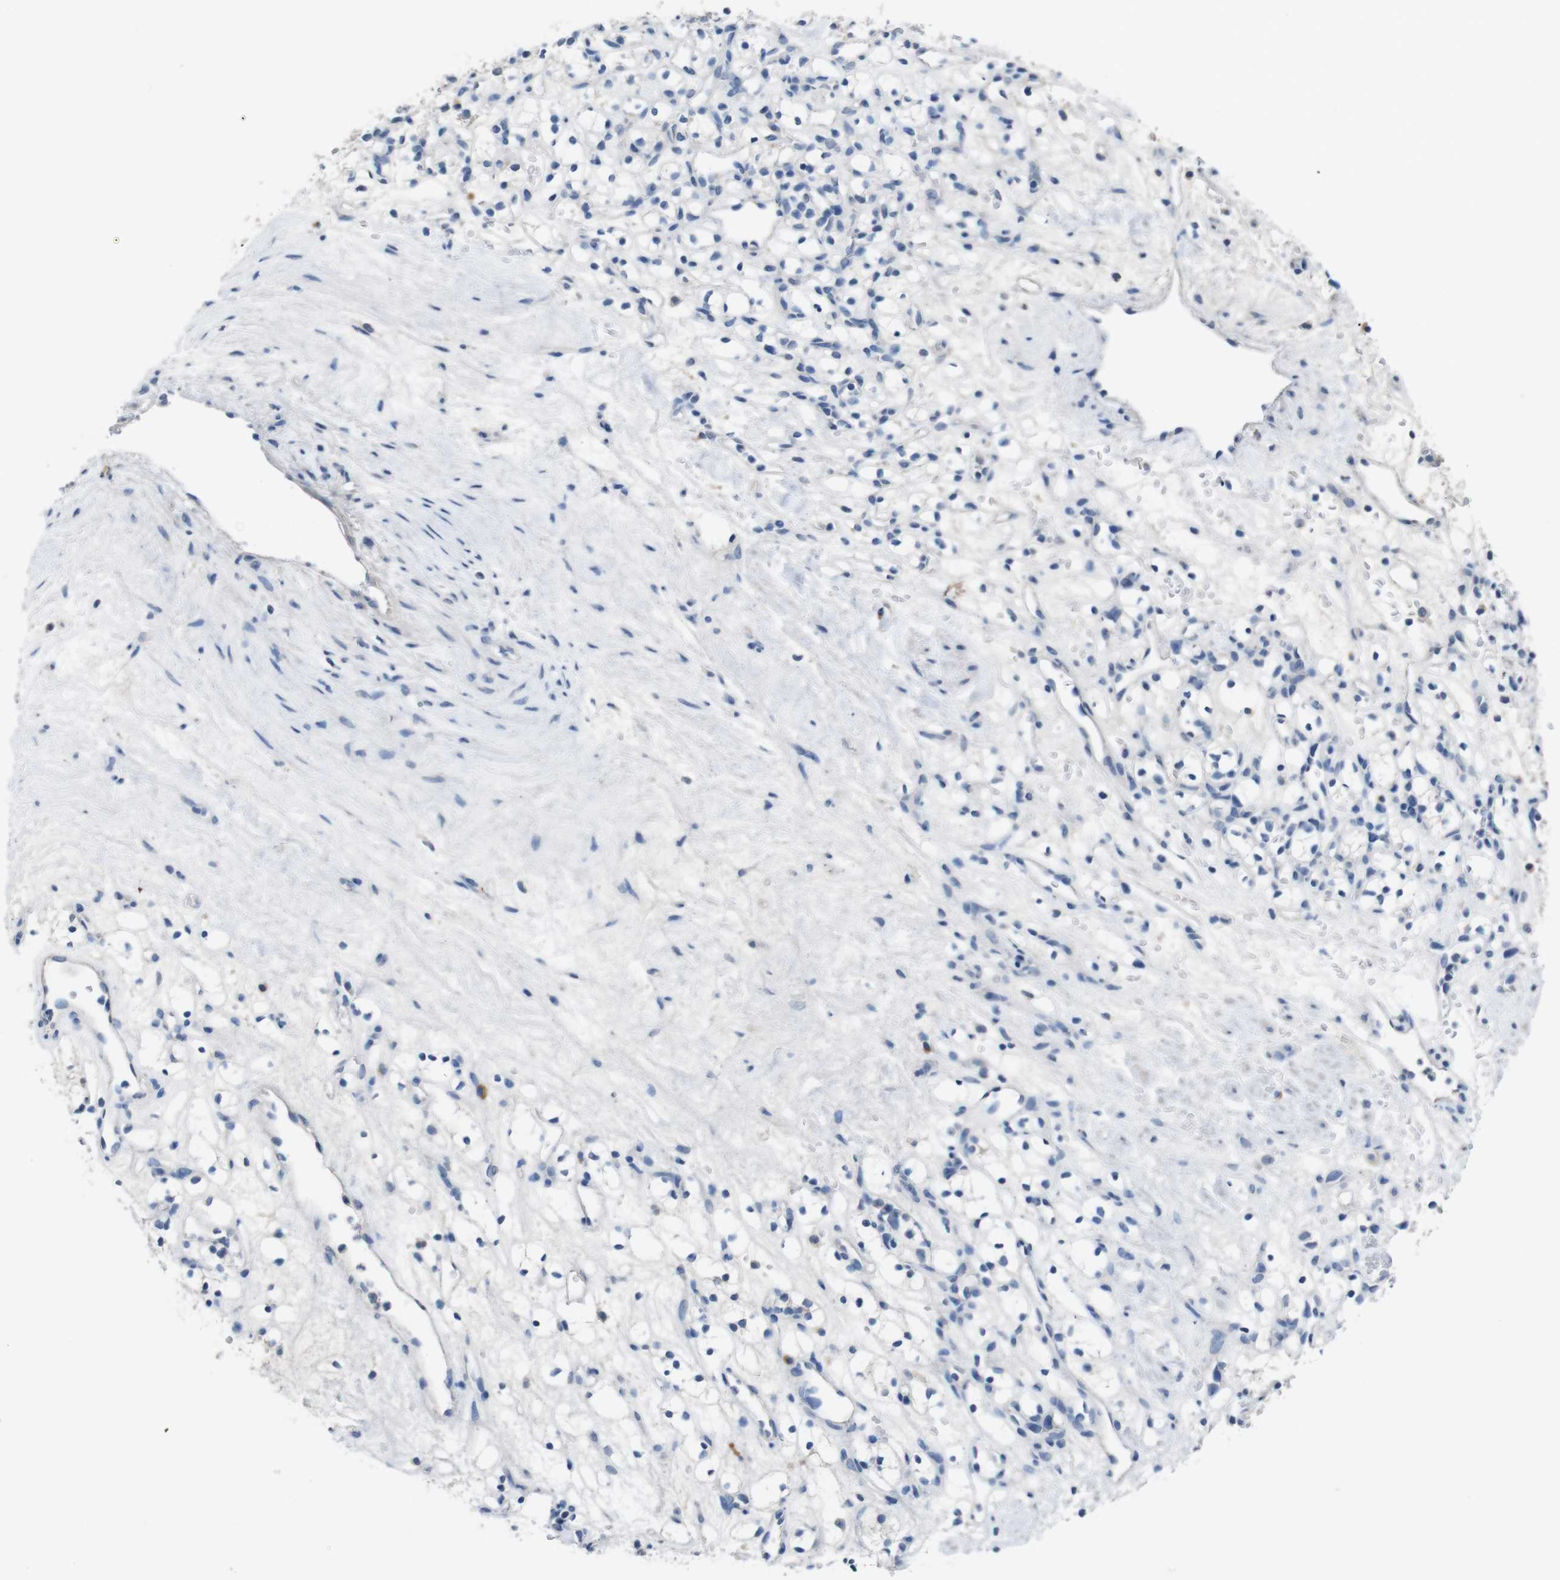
{"staining": {"intensity": "negative", "quantity": "none", "location": "none"}, "tissue": "renal cancer", "cell_type": "Tumor cells", "image_type": "cancer", "snomed": [{"axis": "morphology", "description": "Adenocarcinoma, NOS"}, {"axis": "topography", "description": "Kidney"}], "caption": "Human renal adenocarcinoma stained for a protein using immunohistochemistry (IHC) demonstrates no positivity in tumor cells.", "gene": "SLC2A8", "patient": {"sex": "female", "age": 60}}